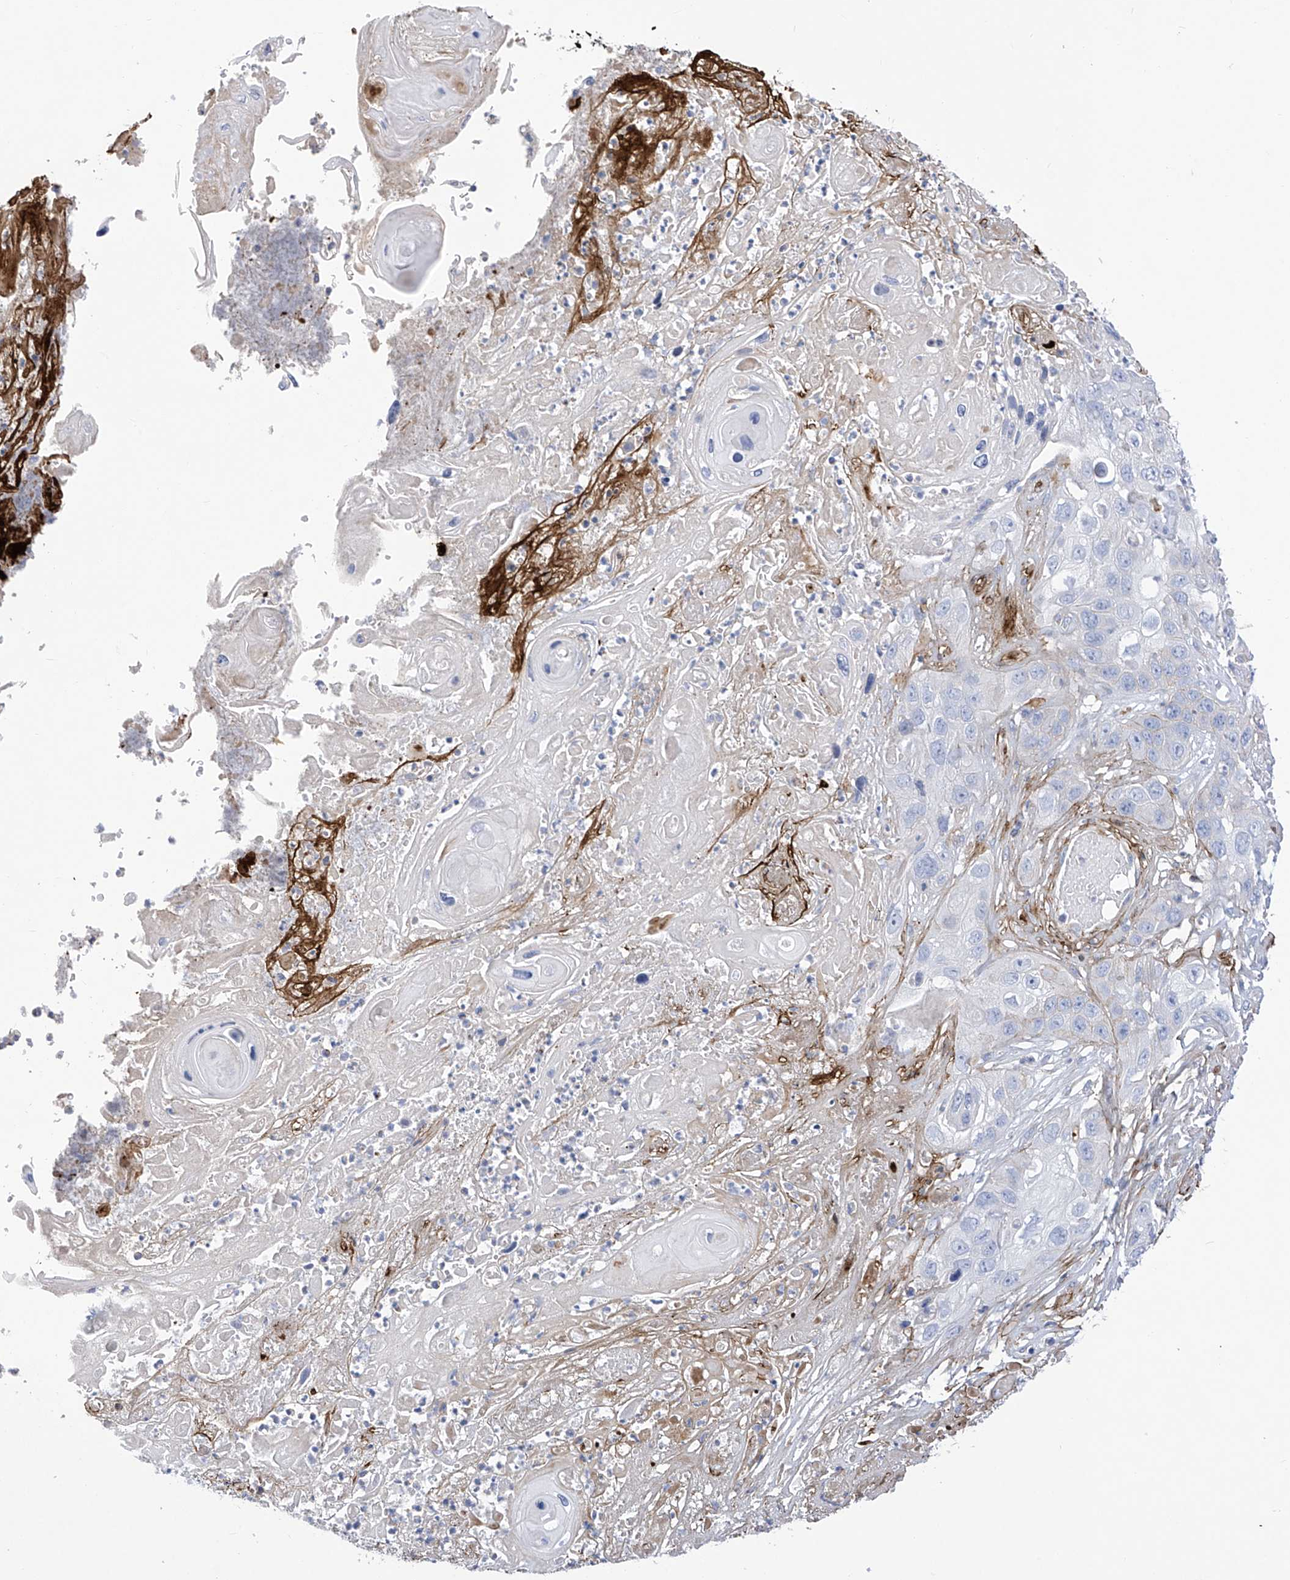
{"staining": {"intensity": "negative", "quantity": "none", "location": "none"}, "tissue": "skin cancer", "cell_type": "Tumor cells", "image_type": "cancer", "snomed": [{"axis": "morphology", "description": "Squamous cell carcinoma, NOS"}, {"axis": "topography", "description": "Skin"}], "caption": "Immunohistochemical staining of human skin squamous cell carcinoma shows no significant expression in tumor cells.", "gene": "SLCO4A1", "patient": {"sex": "male", "age": 55}}